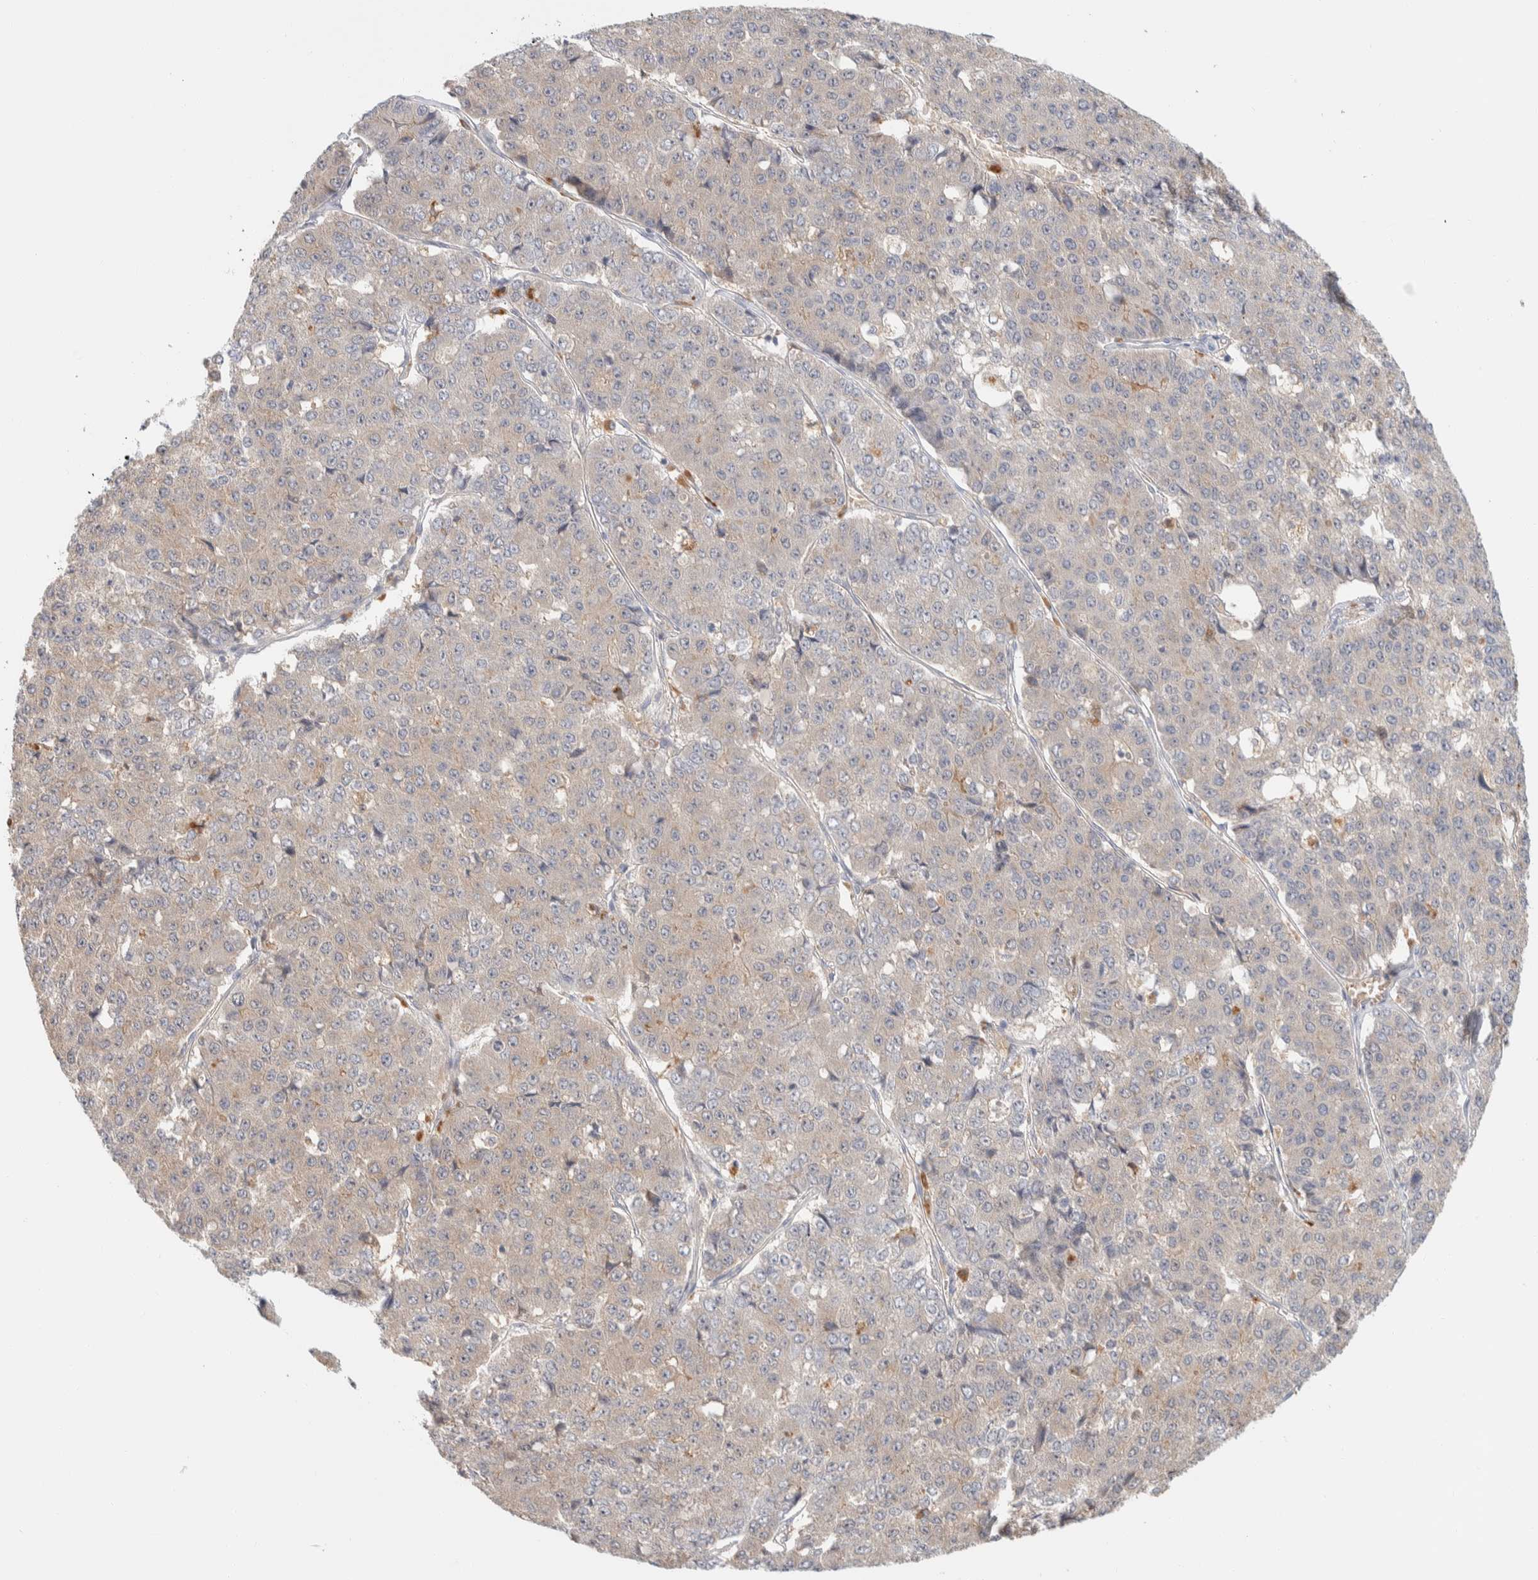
{"staining": {"intensity": "negative", "quantity": "none", "location": "none"}, "tissue": "pancreatic cancer", "cell_type": "Tumor cells", "image_type": "cancer", "snomed": [{"axis": "morphology", "description": "Adenocarcinoma, NOS"}, {"axis": "topography", "description": "Pancreas"}], "caption": "DAB (3,3'-diaminobenzidine) immunohistochemical staining of pancreatic cancer (adenocarcinoma) exhibits no significant positivity in tumor cells. The staining is performed using DAB brown chromogen with nuclei counter-stained in using hematoxylin.", "gene": "GCLM", "patient": {"sex": "male", "age": 50}}